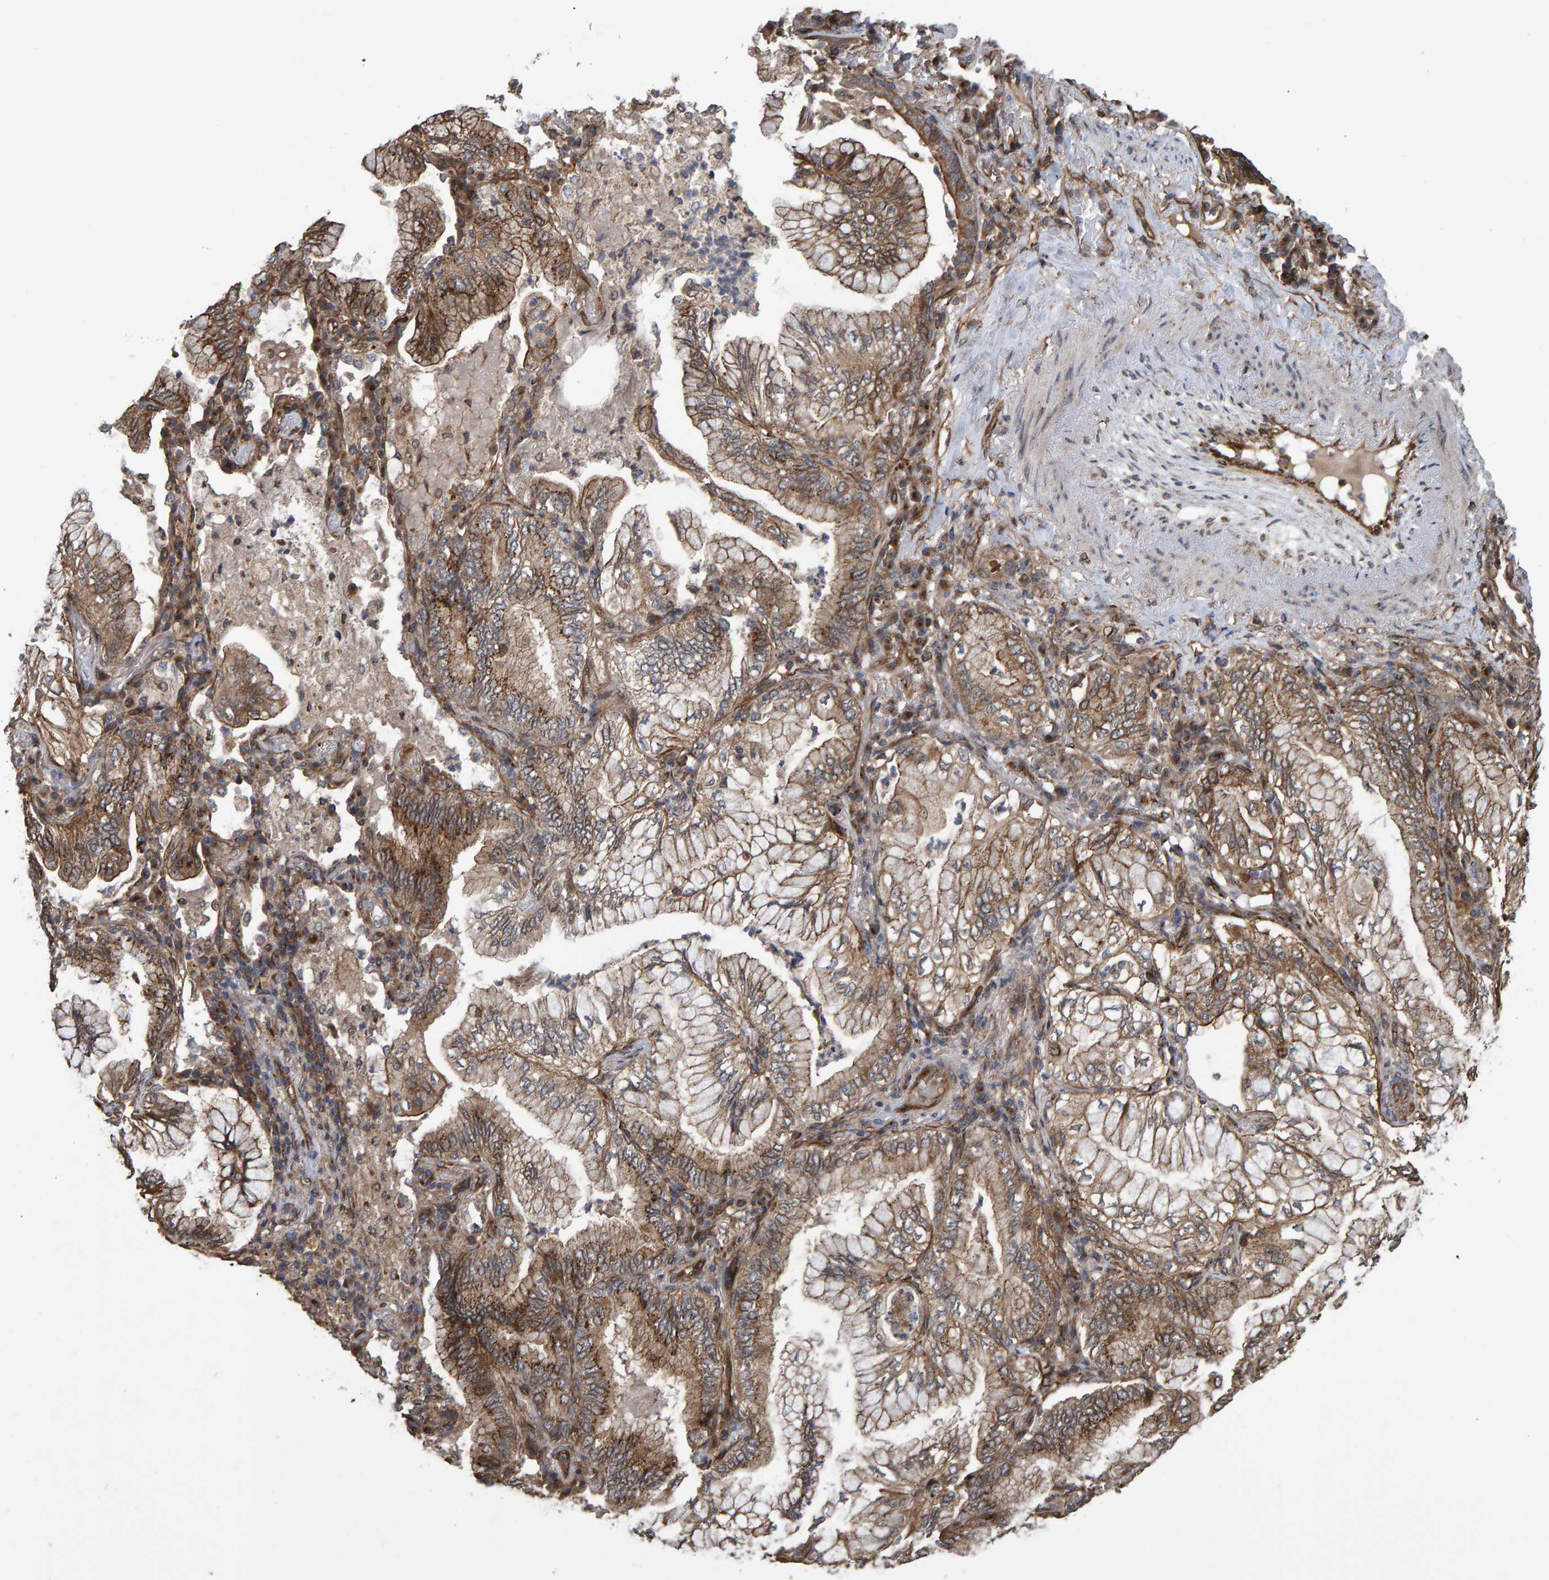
{"staining": {"intensity": "moderate", "quantity": ">75%", "location": "cytoplasmic/membranous"}, "tissue": "lung cancer", "cell_type": "Tumor cells", "image_type": "cancer", "snomed": [{"axis": "morphology", "description": "Adenocarcinoma, NOS"}, {"axis": "topography", "description": "Lung"}], "caption": "Brown immunohistochemical staining in lung adenocarcinoma displays moderate cytoplasmic/membranous expression in about >75% of tumor cells.", "gene": "TRIM68", "patient": {"sex": "female", "age": 70}}